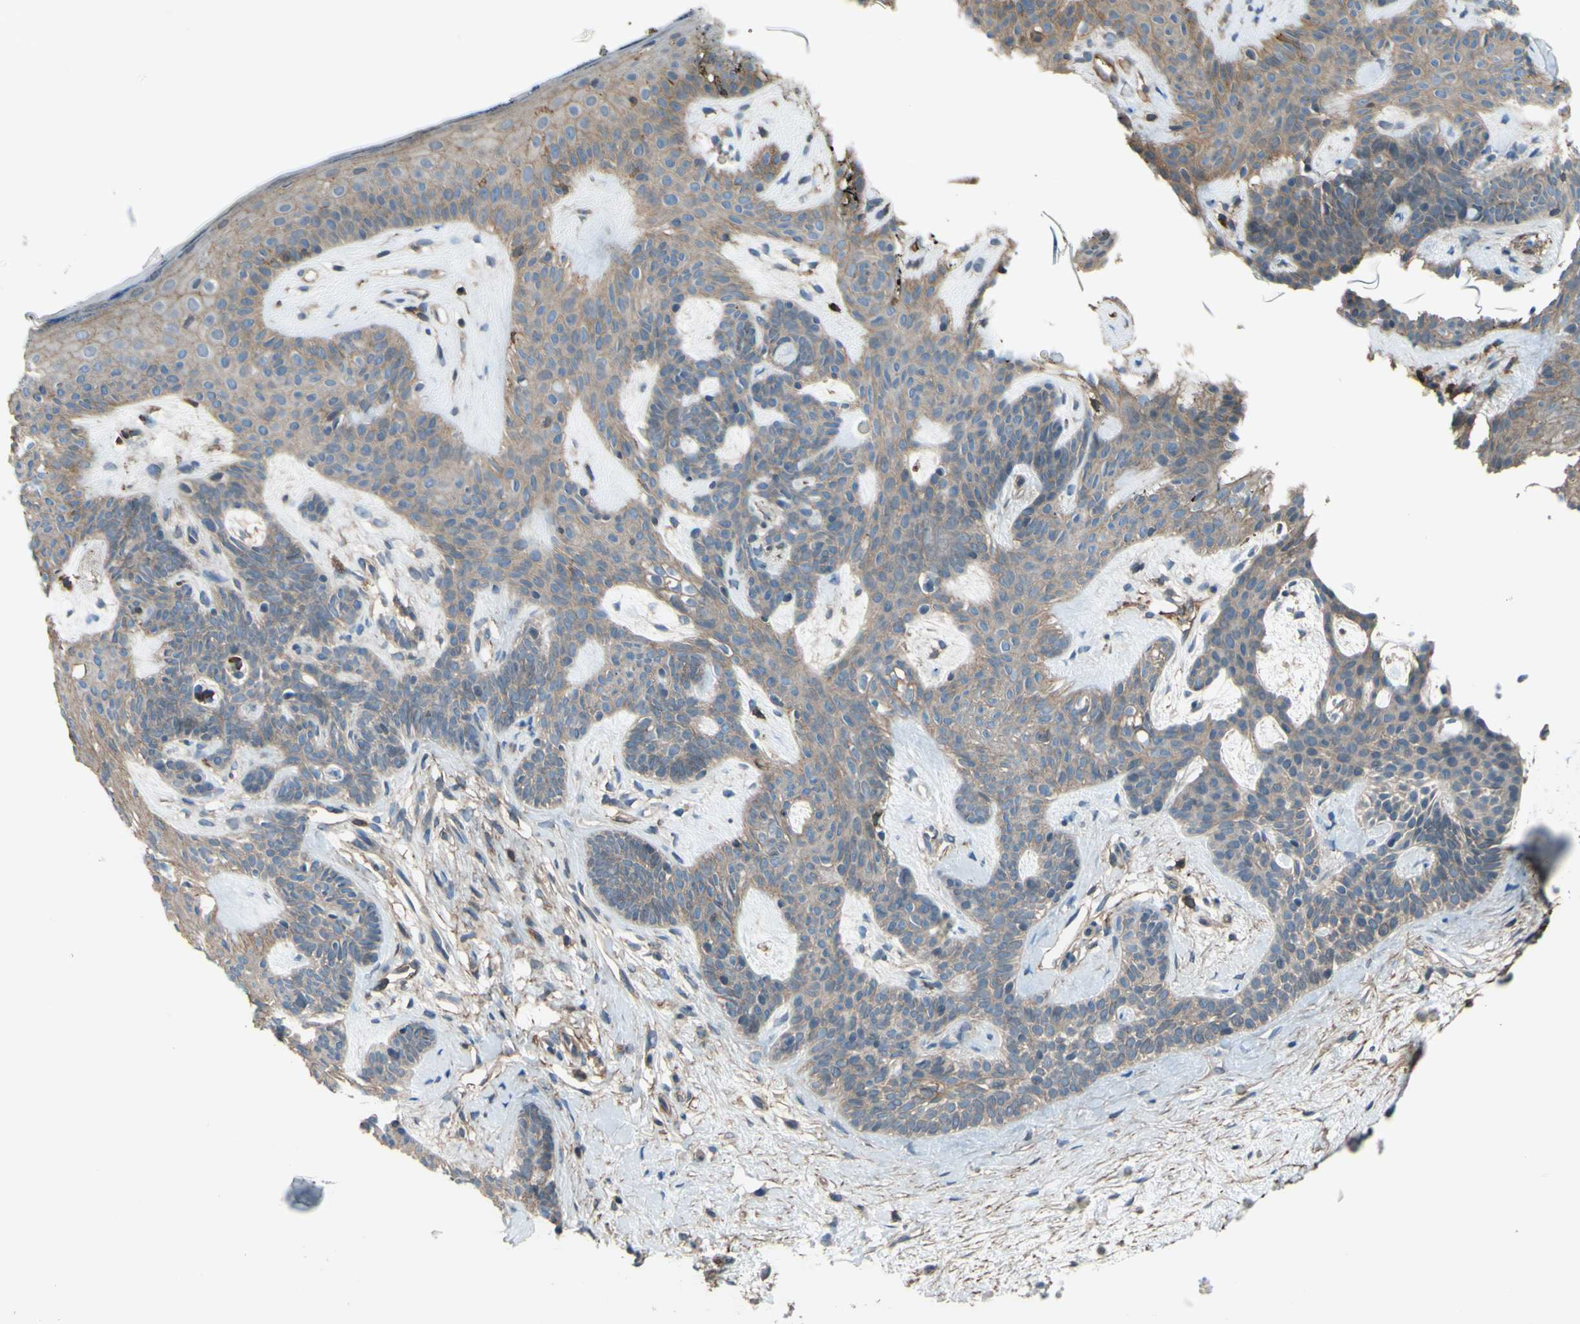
{"staining": {"intensity": "weak", "quantity": ">75%", "location": "cytoplasmic/membranous"}, "tissue": "skin cancer", "cell_type": "Tumor cells", "image_type": "cancer", "snomed": [{"axis": "morphology", "description": "Developmental malformation"}, {"axis": "morphology", "description": "Basal cell carcinoma"}, {"axis": "topography", "description": "Skin"}], "caption": "Basal cell carcinoma (skin) stained with DAB (3,3'-diaminobenzidine) IHC shows low levels of weak cytoplasmic/membranous expression in about >75% of tumor cells. (IHC, brightfield microscopy, high magnification).", "gene": "ADD3", "patient": {"sex": "female", "age": 62}}